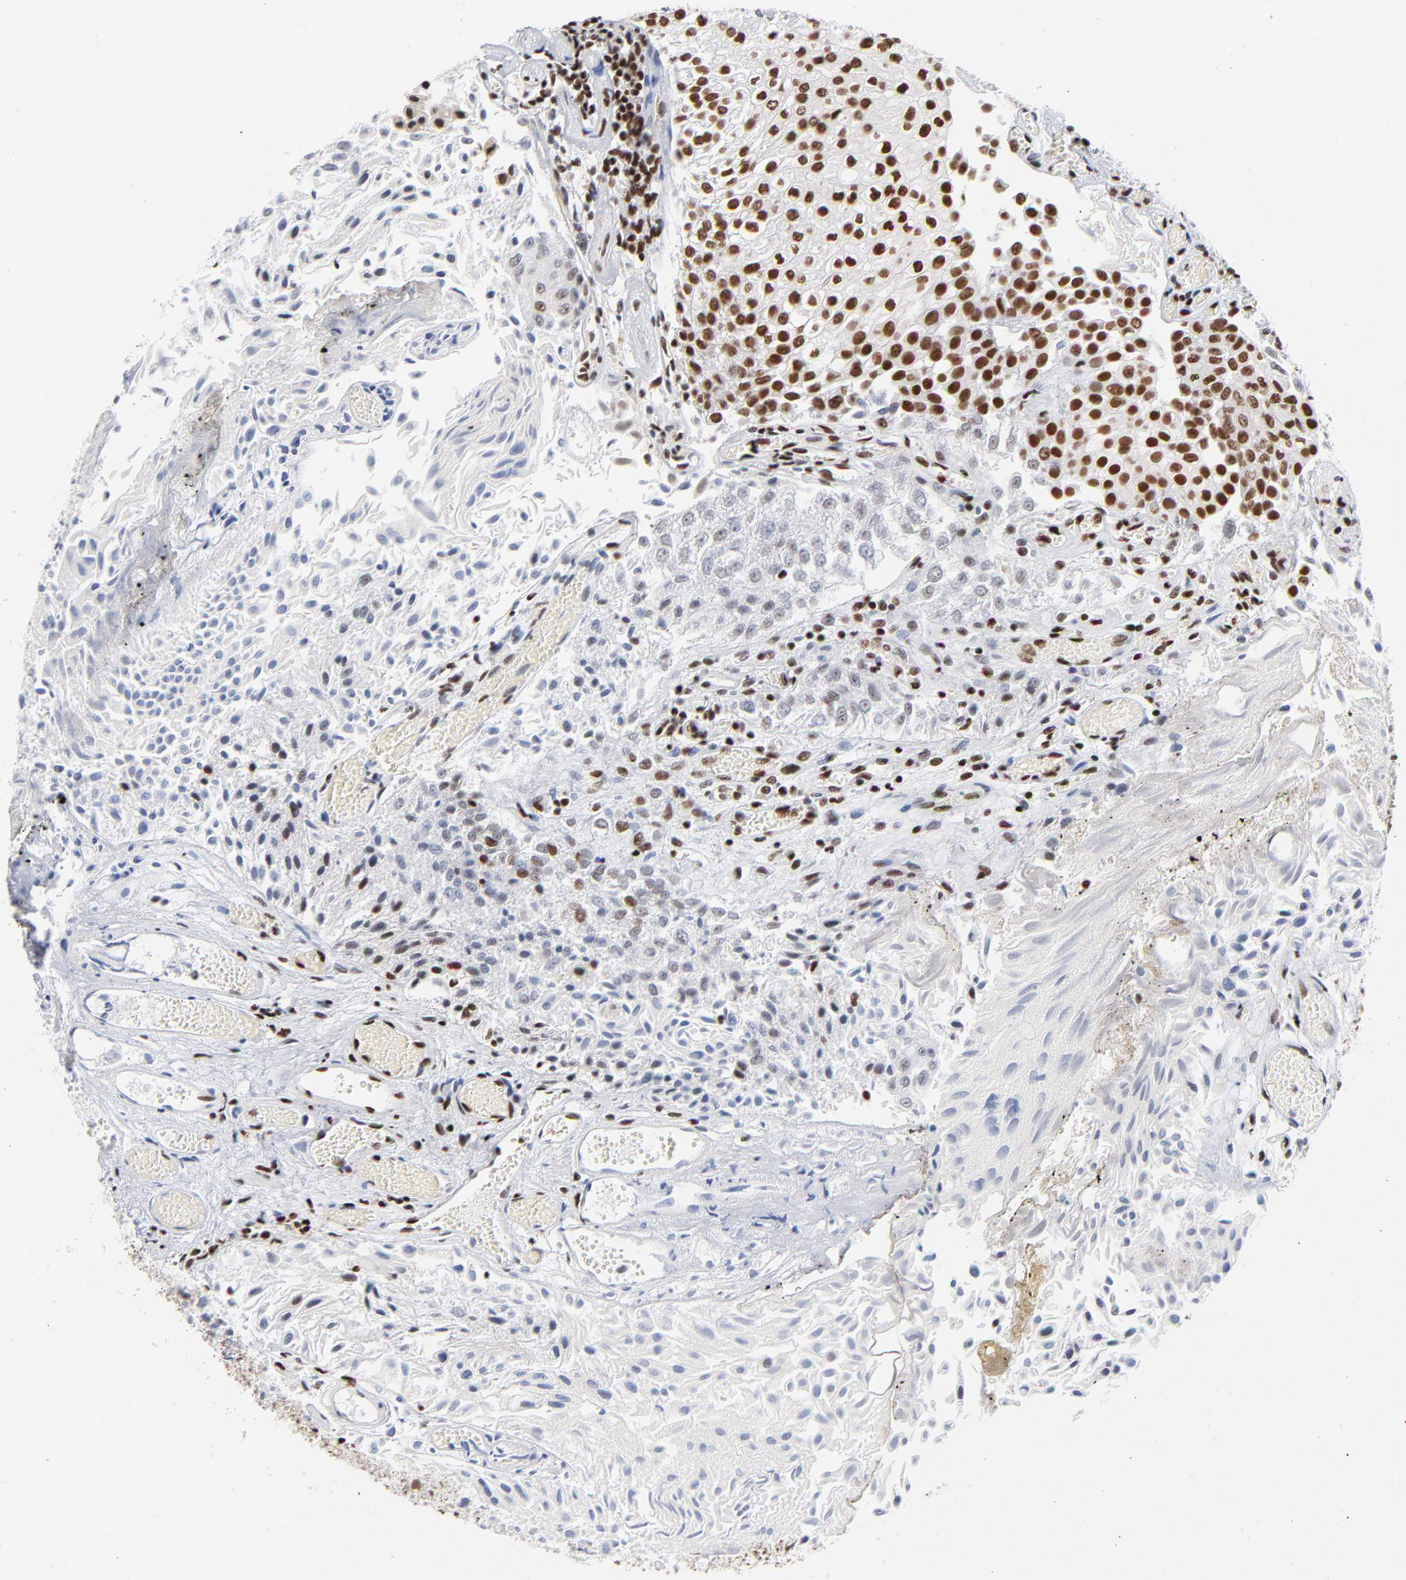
{"staining": {"intensity": "moderate", "quantity": "25%-75%", "location": "nuclear"}, "tissue": "urothelial cancer", "cell_type": "Tumor cells", "image_type": "cancer", "snomed": [{"axis": "morphology", "description": "Urothelial carcinoma, Low grade"}, {"axis": "topography", "description": "Urinary bladder"}], "caption": "The immunohistochemical stain highlights moderate nuclear staining in tumor cells of low-grade urothelial carcinoma tissue.", "gene": "CREB1", "patient": {"sex": "male", "age": 86}}